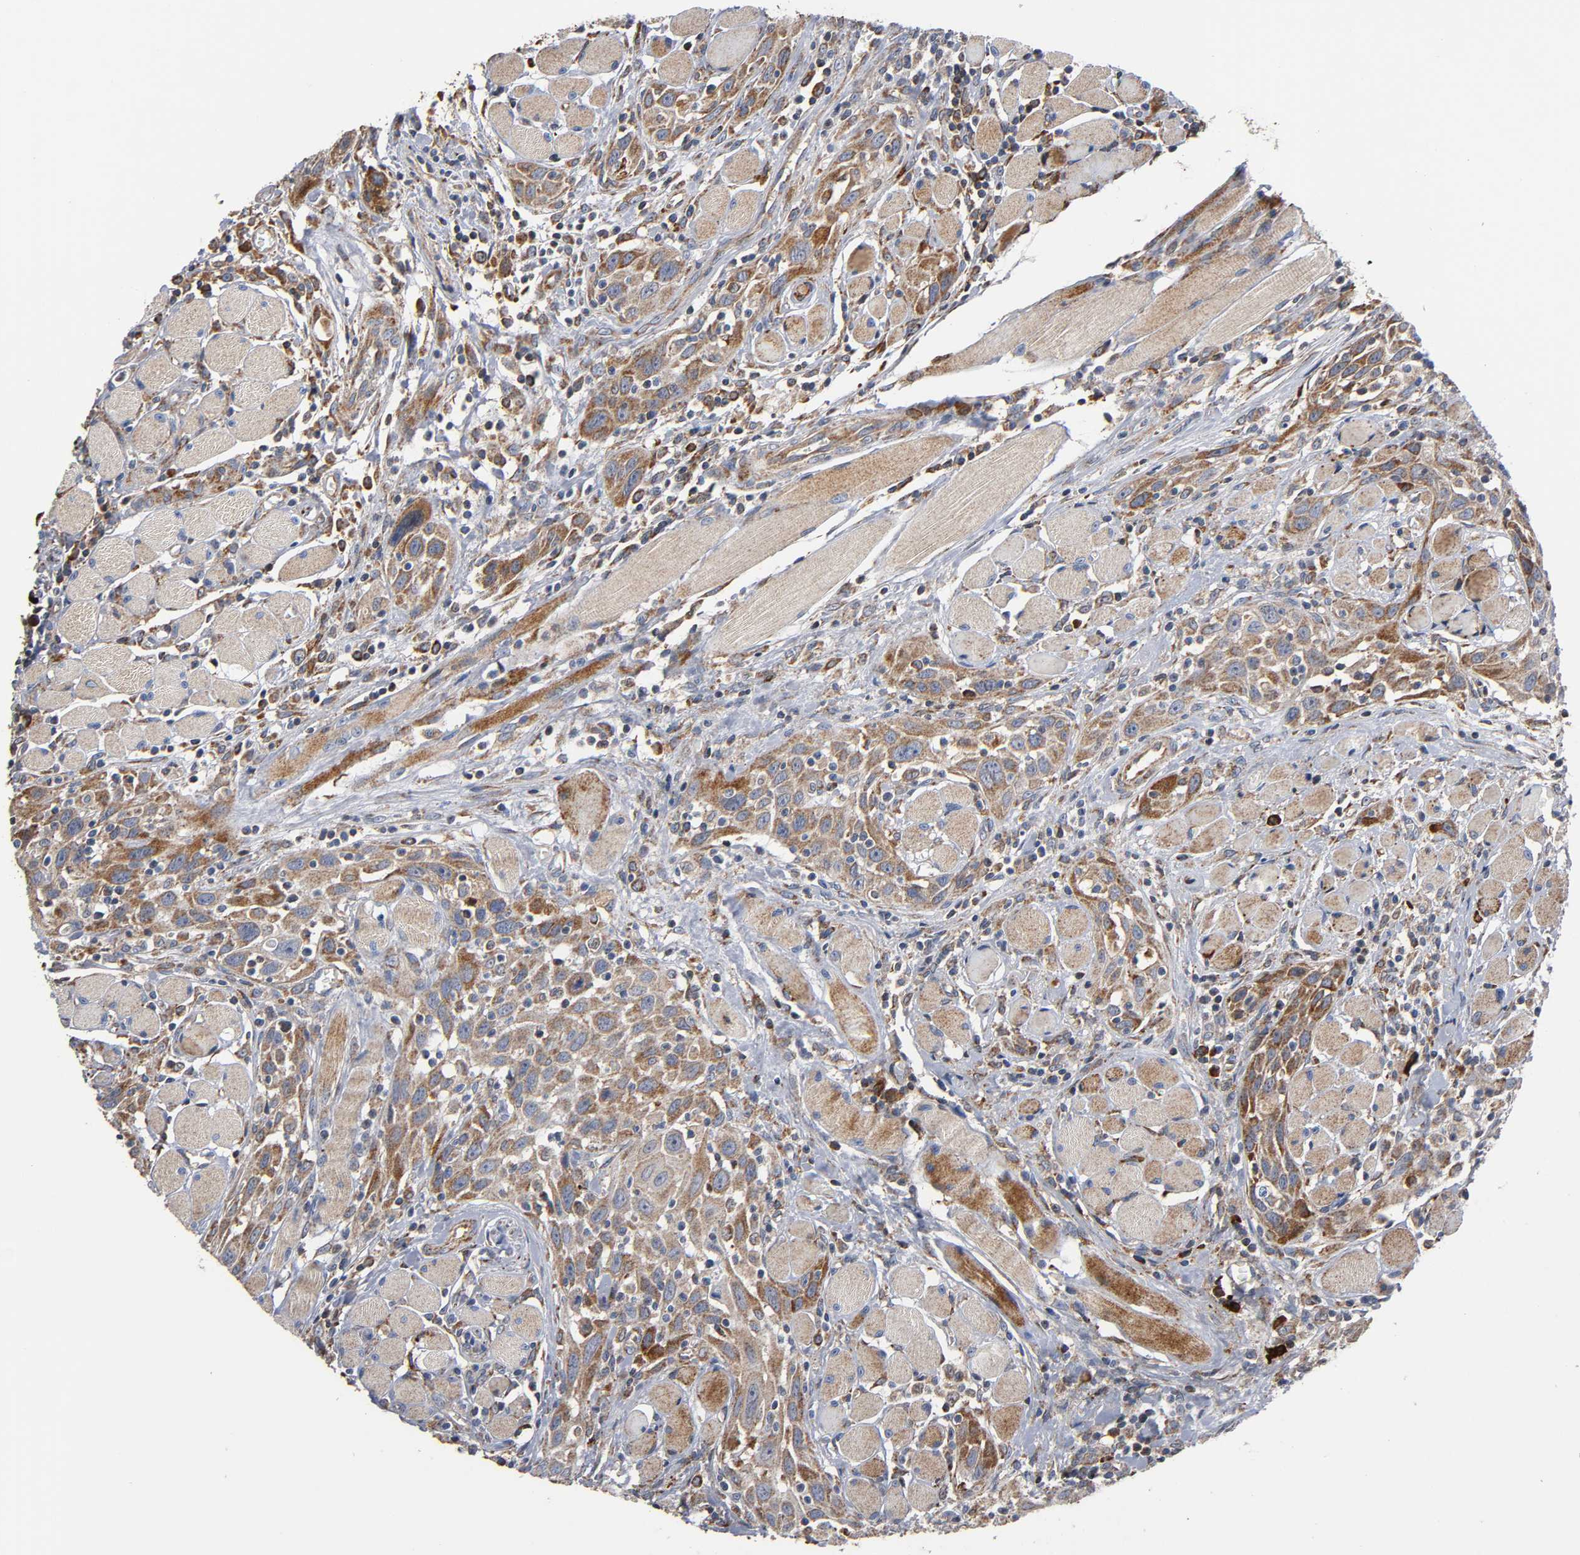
{"staining": {"intensity": "moderate", "quantity": ">75%", "location": "cytoplasmic/membranous"}, "tissue": "head and neck cancer", "cell_type": "Tumor cells", "image_type": "cancer", "snomed": [{"axis": "morphology", "description": "Squamous cell carcinoma, NOS"}, {"axis": "topography", "description": "Oral tissue"}, {"axis": "topography", "description": "Head-Neck"}], "caption": "Head and neck cancer stained for a protein exhibits moderate cytoplasmic/membranous positivity in tumor cells.", "gene": "MAP3K1", "patient": {"sex": "female", "age": 50}}